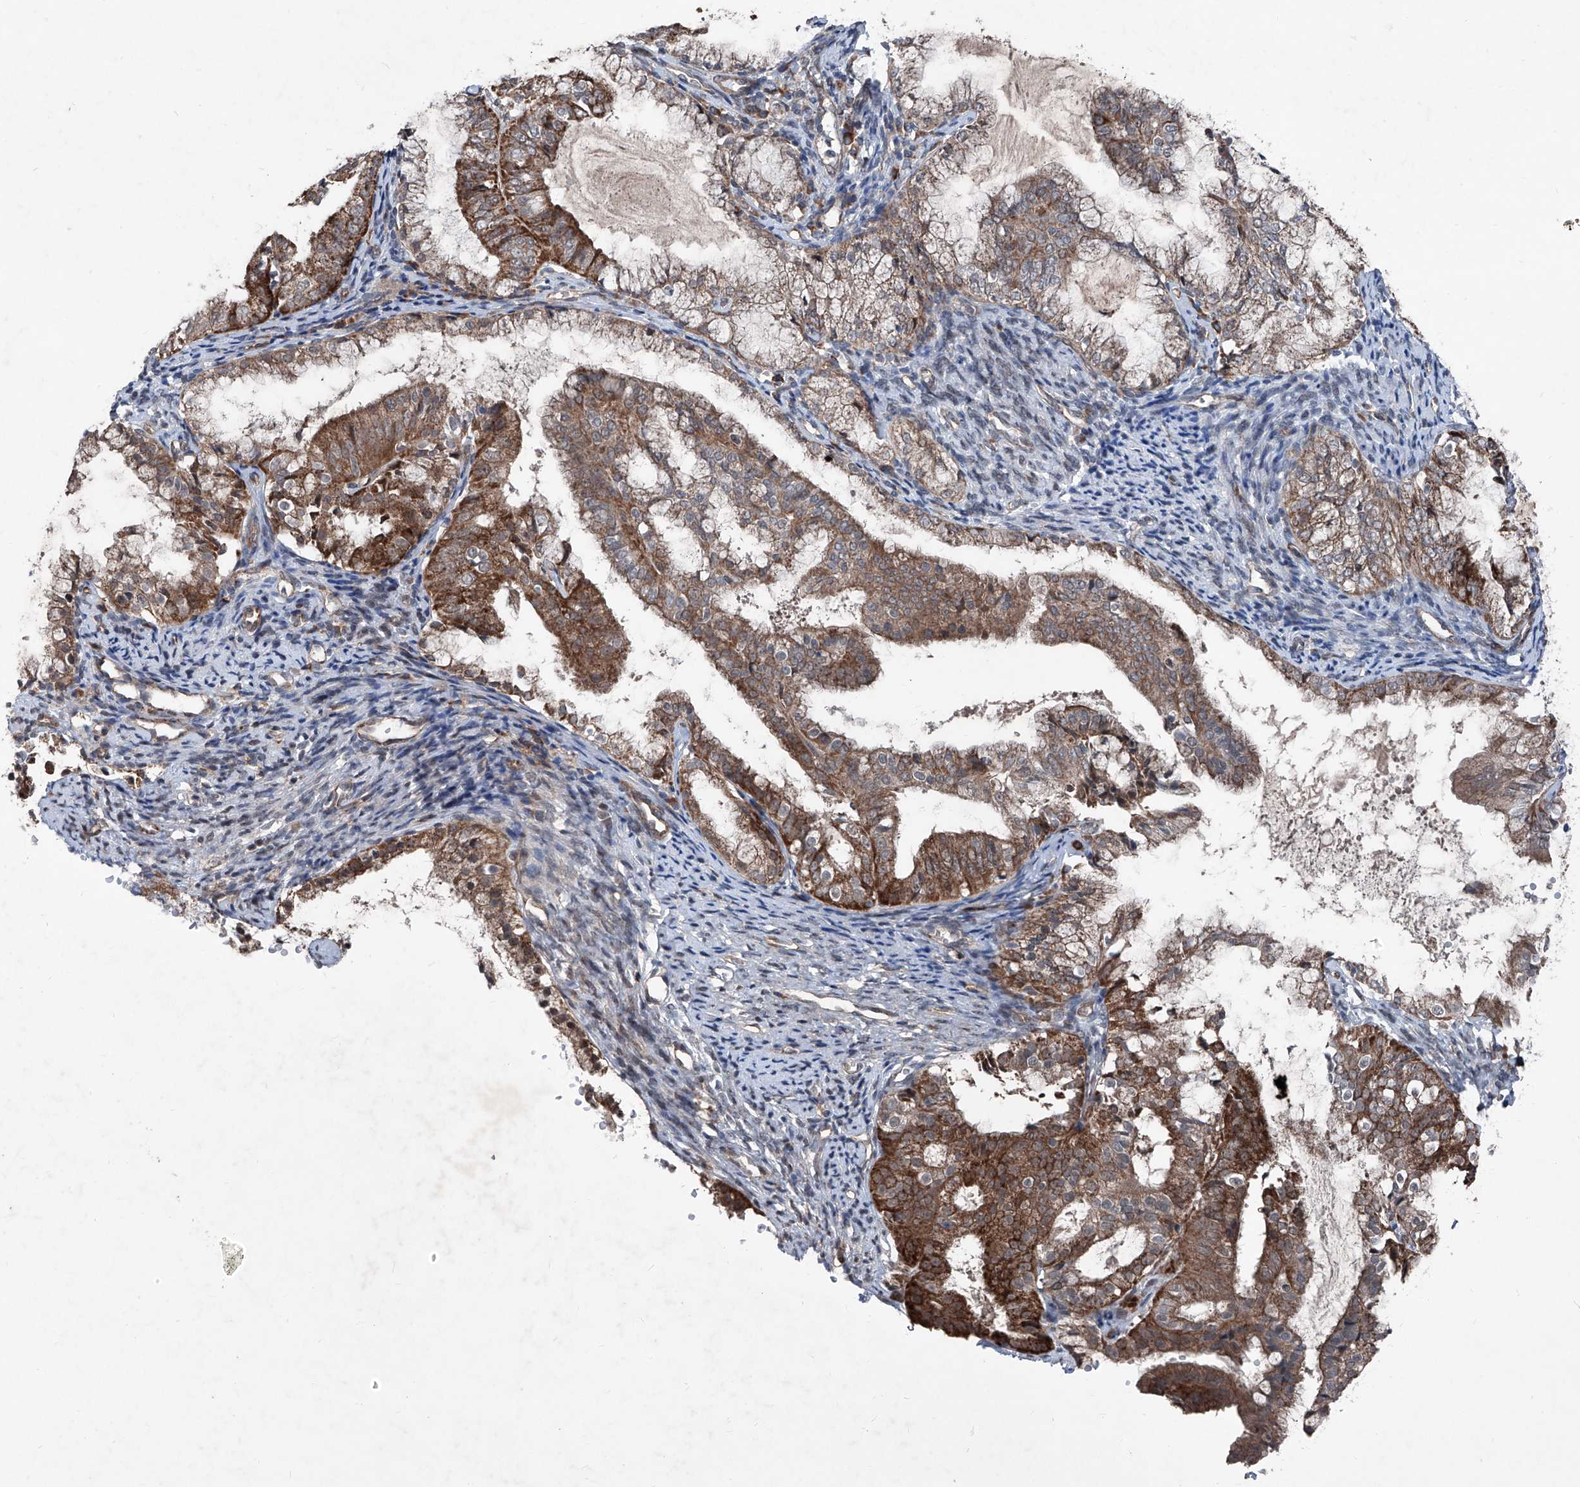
{"staining": {"intensity": "strong", "quantity": ">75%", "location": "cytoplasmic/membranous"}, "tissue": "endometrial cancer", "cell_type": "Tumor cells", "image_type": "cancer", "snomed": [{"axis": "morphology", "description": "Adenocarcinoma, NOS"}, {"axis": "topography", "description": "Endometrium"}], "caption": "Immunohistochemistry (IHC) staining of endometrial cancer (adenocarcinoma), which shows high levels of strong cytoplasmic/membranous expression in about >75% of tumor cells indicating strong cytoplasmic/membranous protein expression. The staining was performed using DAB (3,3'-diaminobenzidine) (brown) for protein detection and nuclei were counterstained in hematoxylin (blue).", "gene": "COA7", "patient": {"sex": "female", "age": 63}}